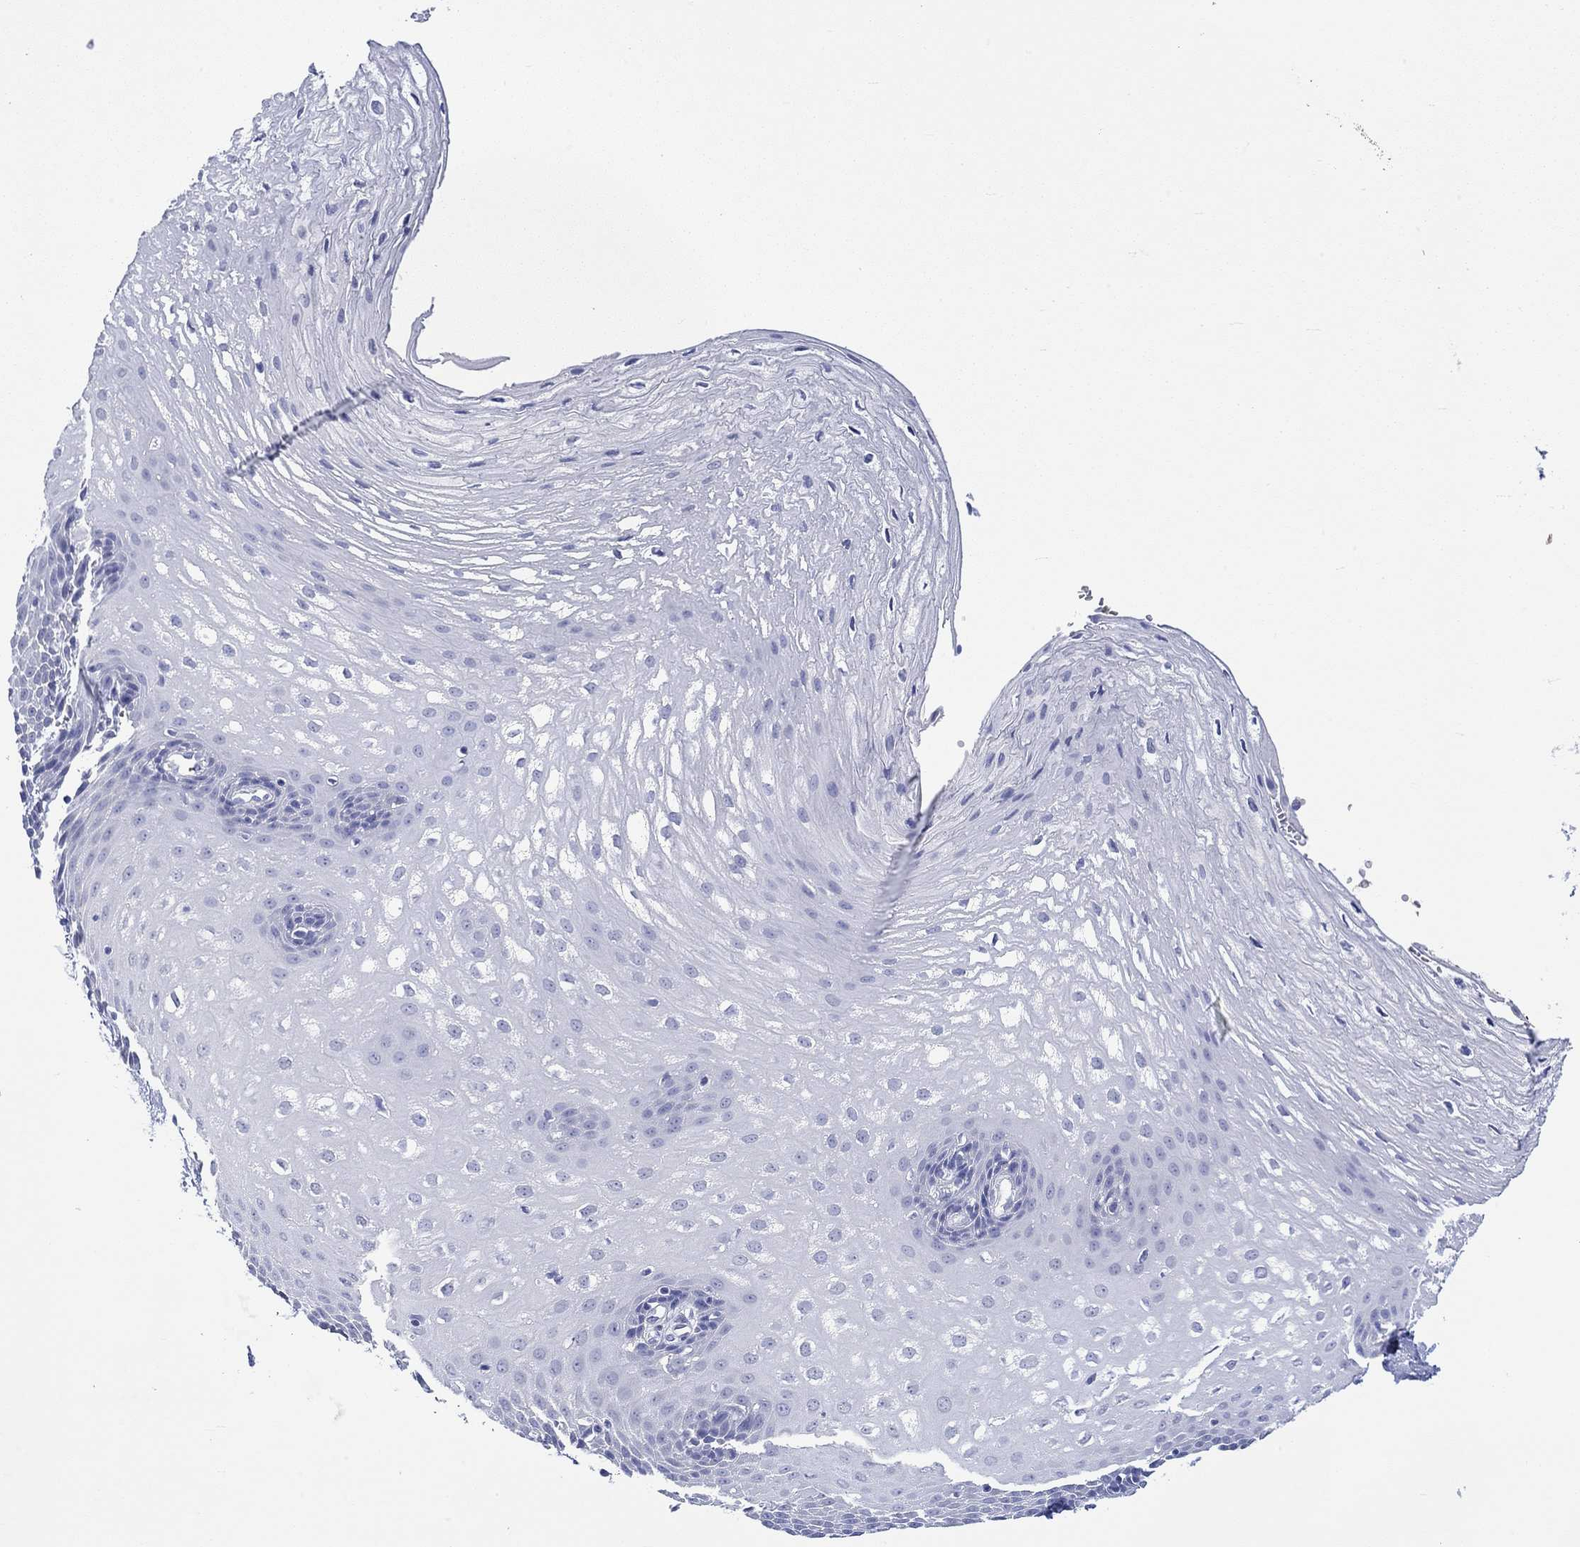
{"staining": {"intensity": "negative", "quantity": "none", "location": "none"}, "tissue": "esophagus", "cell_type": "Squamous epithelial cells", "image_type": "normal", "snomed": [{"axis": "morphology", "description": "Normal tissue, NOS"}, {"axis": "topography", "description": "Esophagus"}], "caption": "High magnification brightfield microscopy of benign esophagus stained with DAB (brown) and counterstained with hematoxylin (blue): squamous epithelial cells show no significant staining. The staining was performed using DAB to visualize the protein expression in brown, while the nuclei were stained in blue with hematoxylin (Magnification: 20x).", "gene": "MSI1", "patient": {"sex": "male", "age": 72}}